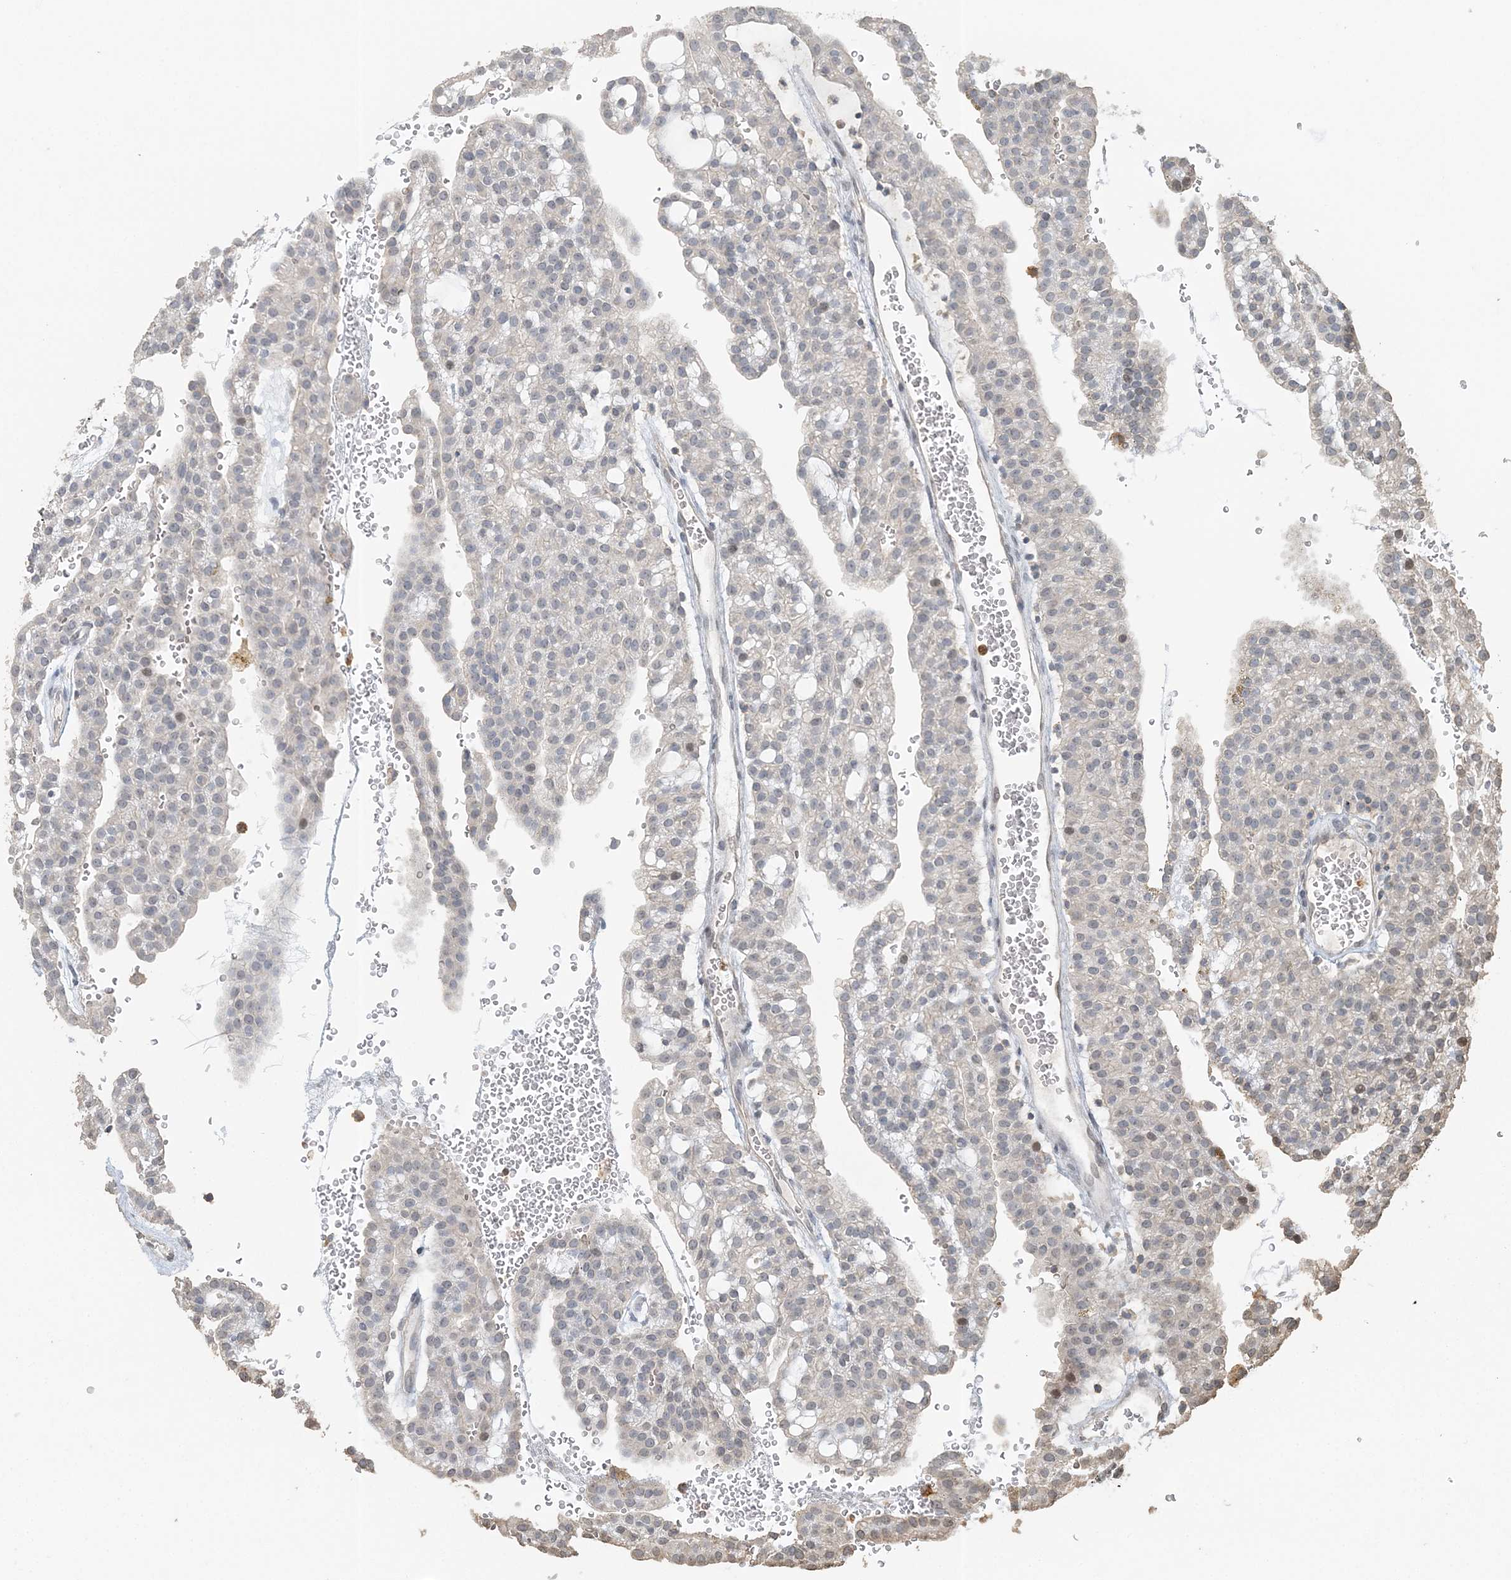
{"staining": {"intensity": "negative", "quantity": "none", "location": "none"}, "tissue": "renal cancer", "cell_type": "Tumor cells", "image_type": "cancer", "snomed": [{"axis": "morphology", "description": "Adenocarcinoma, NOS"}, {"axis": "topography", "description": "Kidney"}], "caption": "DAB immunohistochemical staining of human renal adenocarcinoma shows no significant positivity in tumor cells. (Immunohistochemistry (ihc), brightfield microscopy, high magnification).", "gene": "FAM110A", "patient": {"sex": "male", "age": 63}}